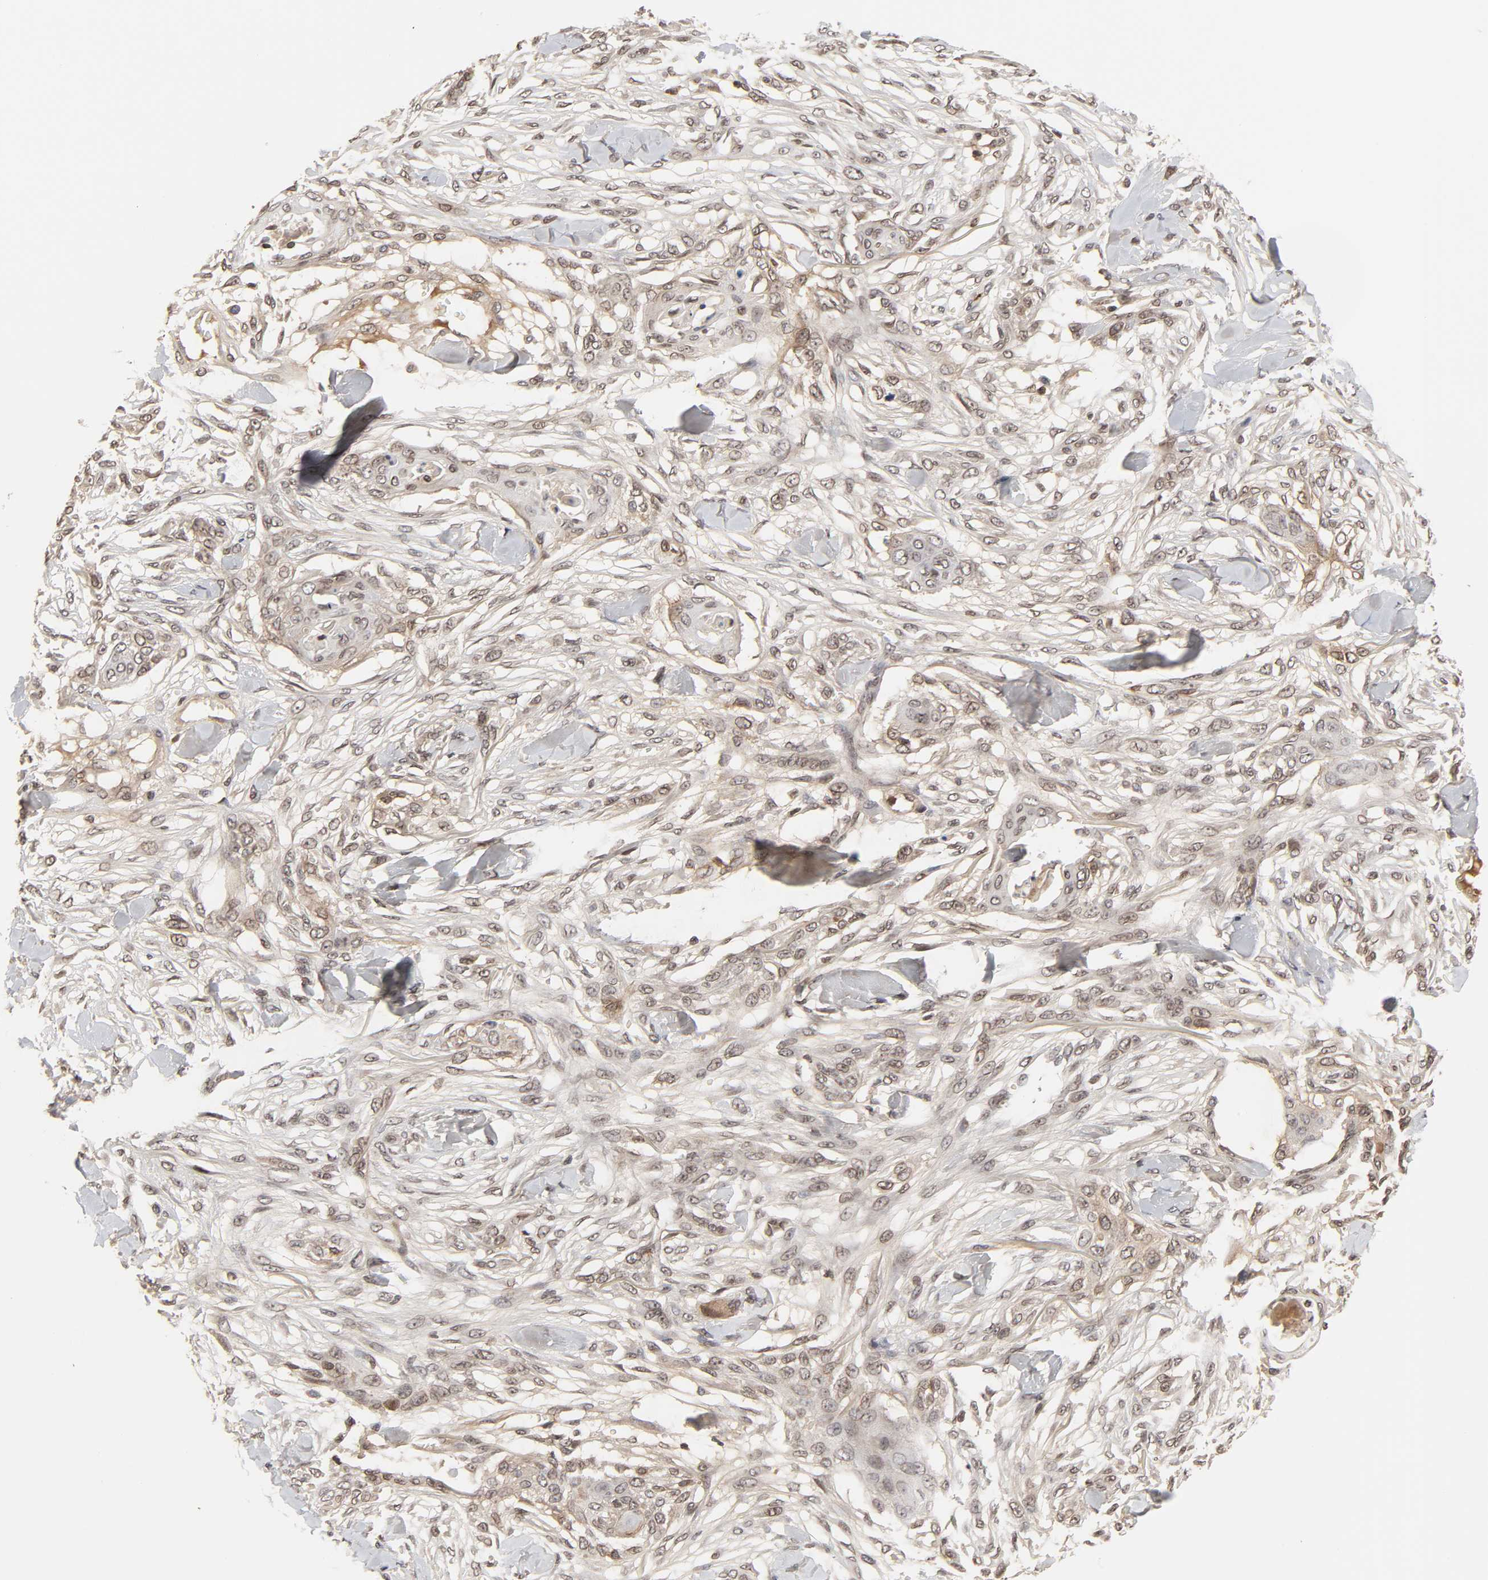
{"staining": {"intensity": "moderate", "quantity": ">75%", "location": "cytoplasmic/membranous,nuclear"}, "tissue": "skin cancer", "cell_type": "Tumor cells", "image_type": "cancer", "snomed": [{"axis": "morphology", "description": "Normal tissue, NOS"}, {"axis": "morphology", "description": "Squamous cell carcinoma, NOS"}, {"axis": "topography", "description": "Skin"}], "caption": "Skin squamous cell carcinoma stained with immunohistochemistry (IHC) shows moderate cytoplasmic/membranous and nuclear expression in approximately >75% of tumor cells.", "gene": "CPN2", "patient": {"sex": "female", "age": 59}}